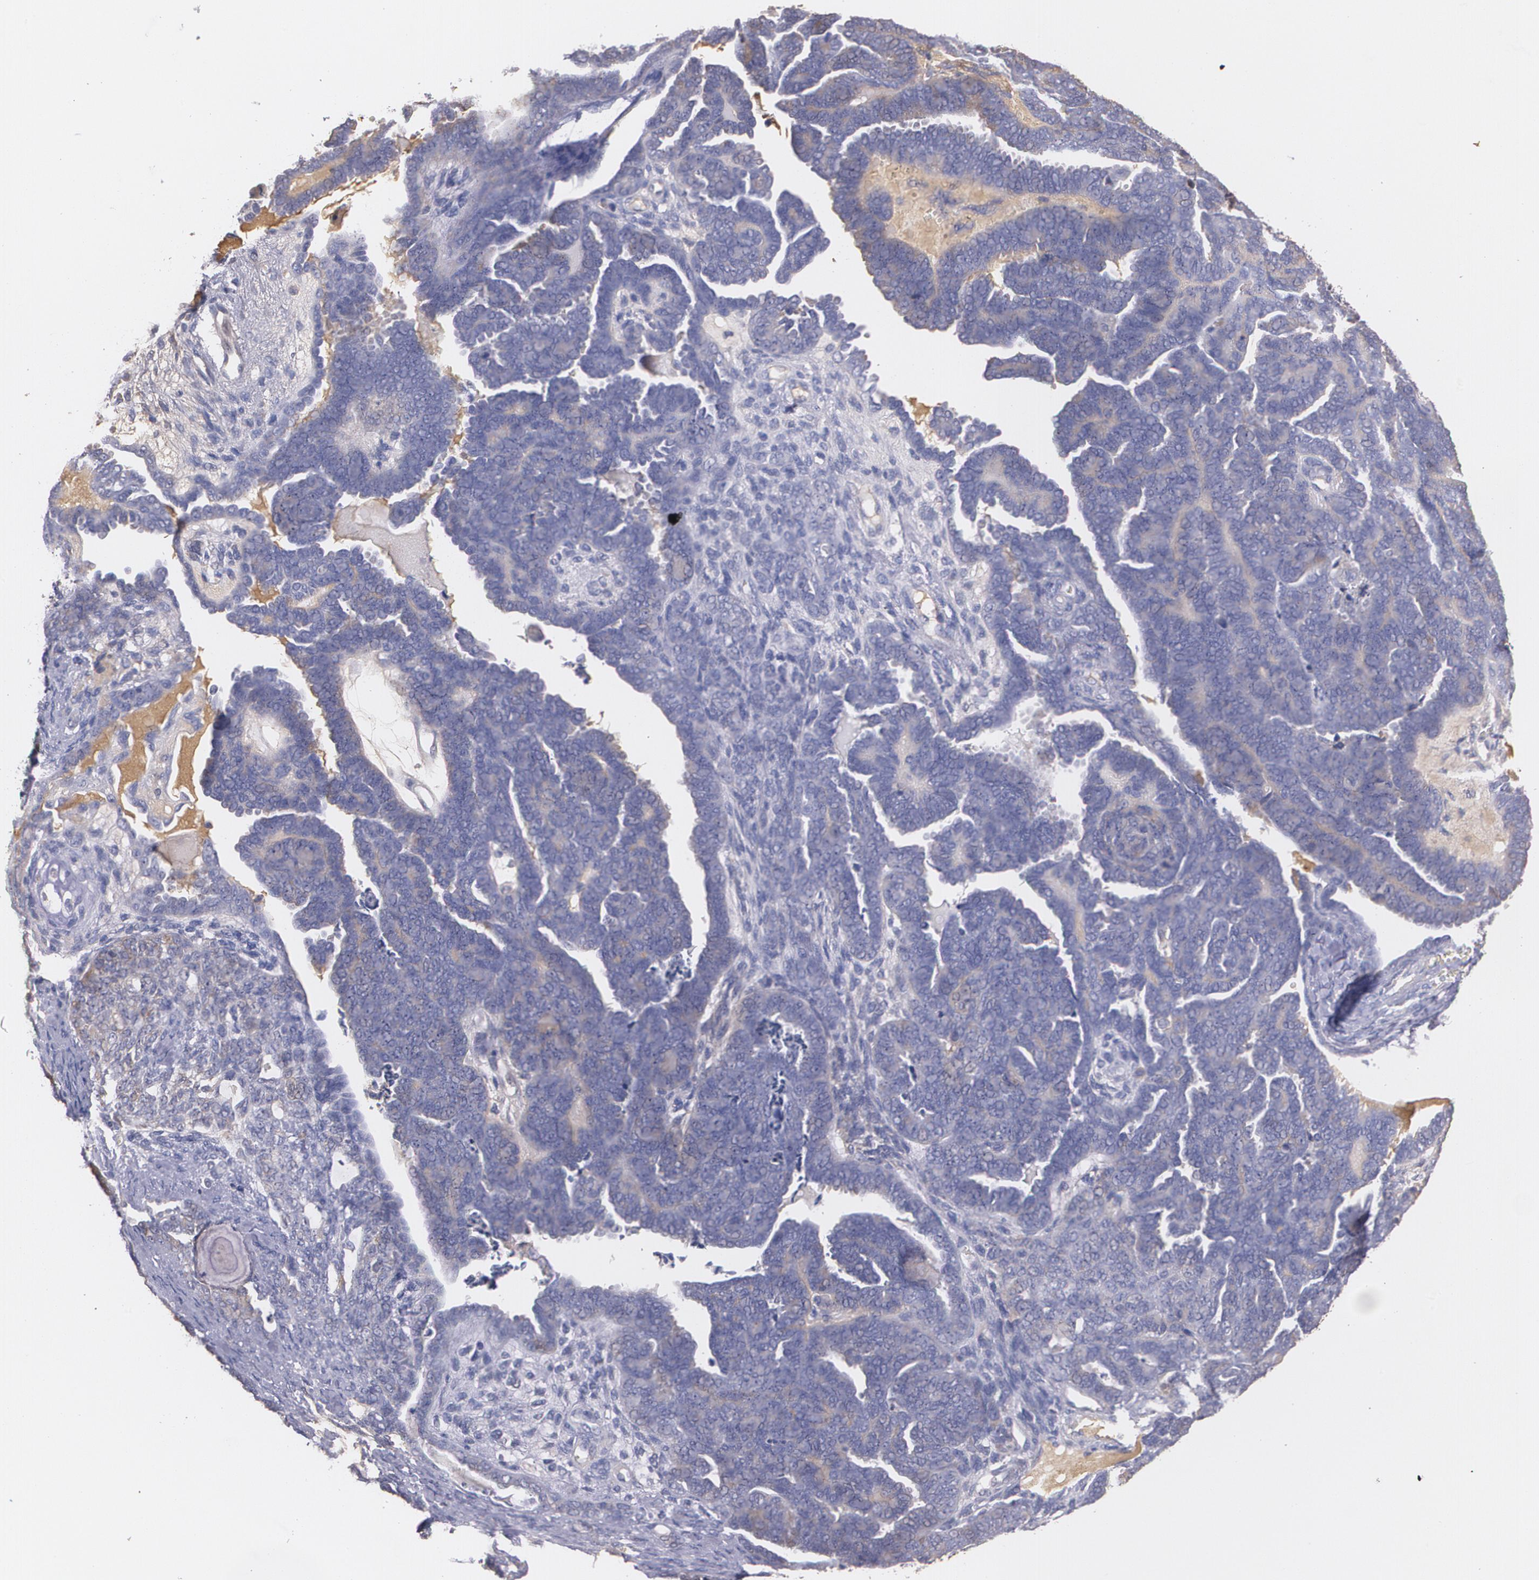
{"staining": {"intensity": "weak", "quantity": "25%-75%", "location": "cytoplasmic/membranous"}, "tissue": "endometrial cancer", "cell_type": "Tumor cells", "image_type": "cancer", "snomed": [{"axis": "morphology", "description": "Neoplasm, malignant, NOS"}, {"axis": "topography", "description": "Endometrium"}], "caption": "Human endometrial neoplasm (malignant) stained for a protein (brown) shows weak cytoplasmic/membranous positive expression in approximately 25%-75% of tumor cells.", "gene": "AMBP", "patient": {"sex": "female", "age": 74}}